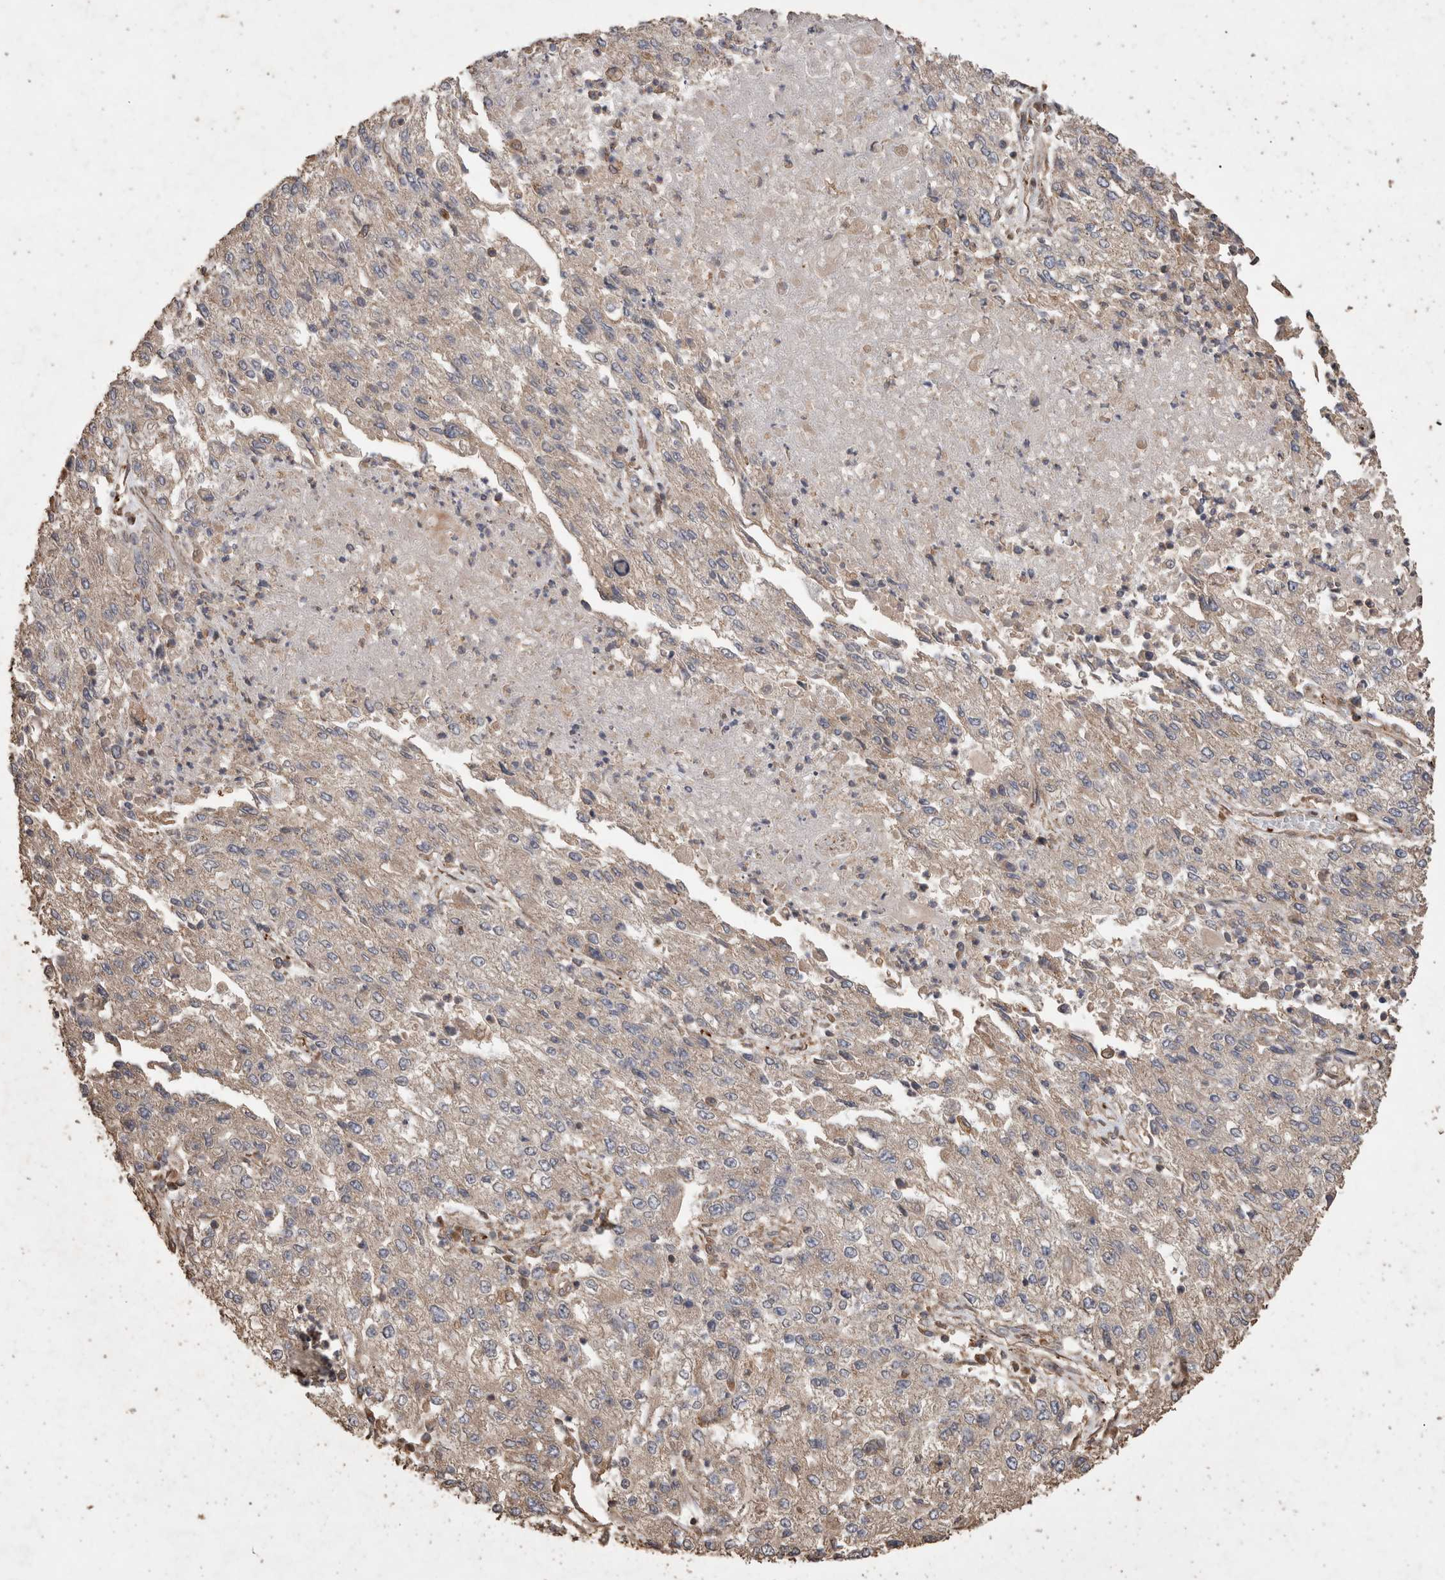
{"staining": {"intensity": "weak", "quantity": "25%-75%", "location": "cytoplasmic/membranous"}, "tissue": "endometrial cancer", "cell_type": "Tumor cells", "image_type": "cancer", "snomed": [{"axis": "morphology", "description": "Adenocarcinoma, NOS"}, {"axis": "topography", "description": "Endometrium"}], "caption": "IHC image of neoplastic tissue: endometrial adenocarcinoma stained using immunohistochemistry (IHC) reveals low levels of weak protein expression localized specifically in the cytoplasmic/membranous of tumor cells, appearing as a cytoplasmic/membranous brown color.", "gene": "SNX31", "patient": {"sex": "female", "age": 49}}